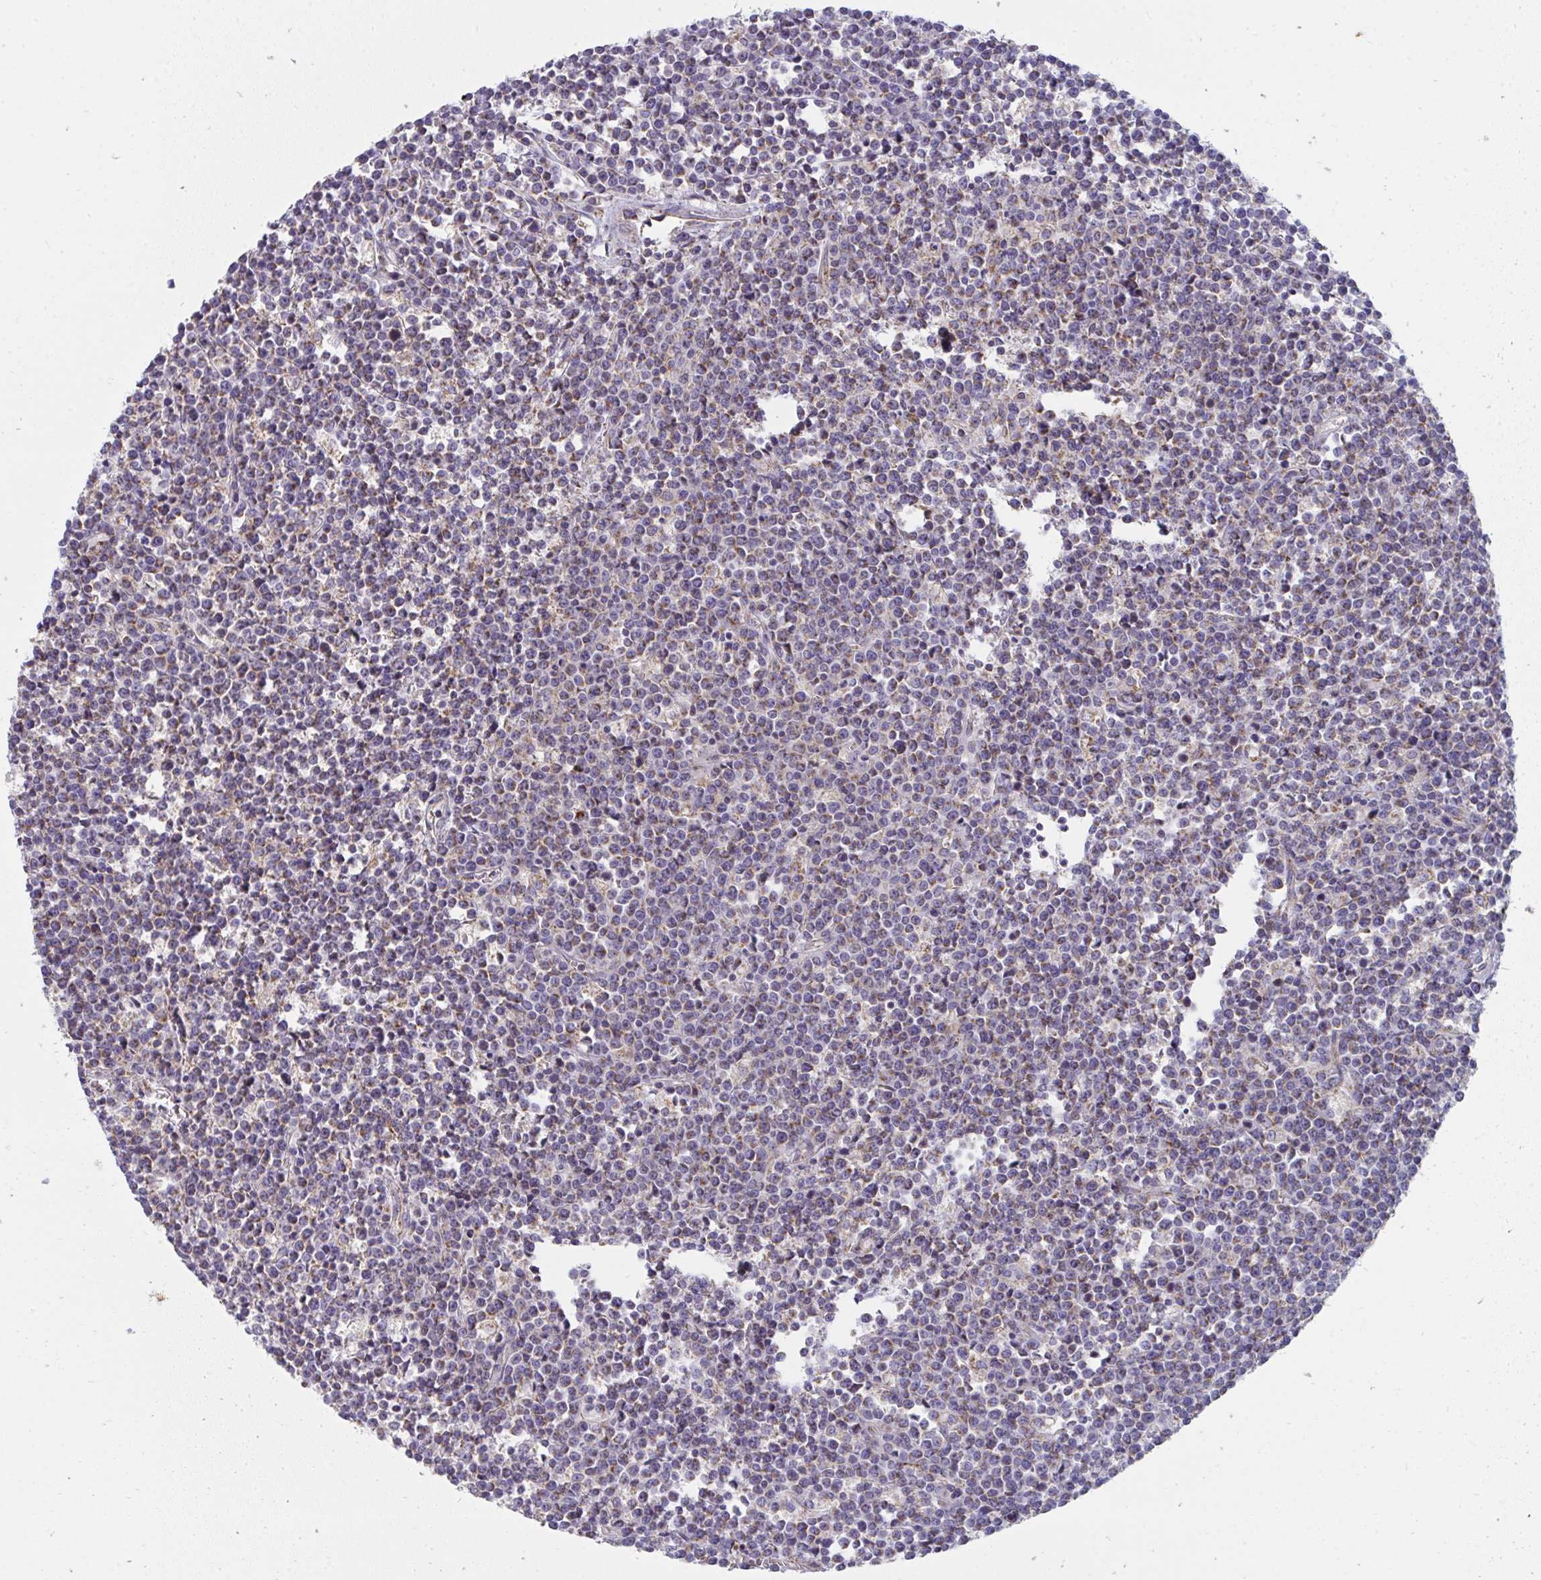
{"staining": {"intensity": "weak", "quantity": "<25%", "location": "cytoplasmic/membranous"}, "tissue": "lymphoma", "cell_type": "Tumor cells", "image_type": "cancer", "snomed": [{"axis": "morphology", "description": "Malignant lymphoma, non-Hodgkin's type, High grade"}, {"axis": "topography", "description": "Ovary"}], "caption": "Immunohistochemistry histopathology image of human lymphoma stained for a protein (brown), which shows no positivity in tumor cells. Nuclei are stained in blue.", "gene": "FAHD1", "patient": {"sex": "female", "age": 56}}